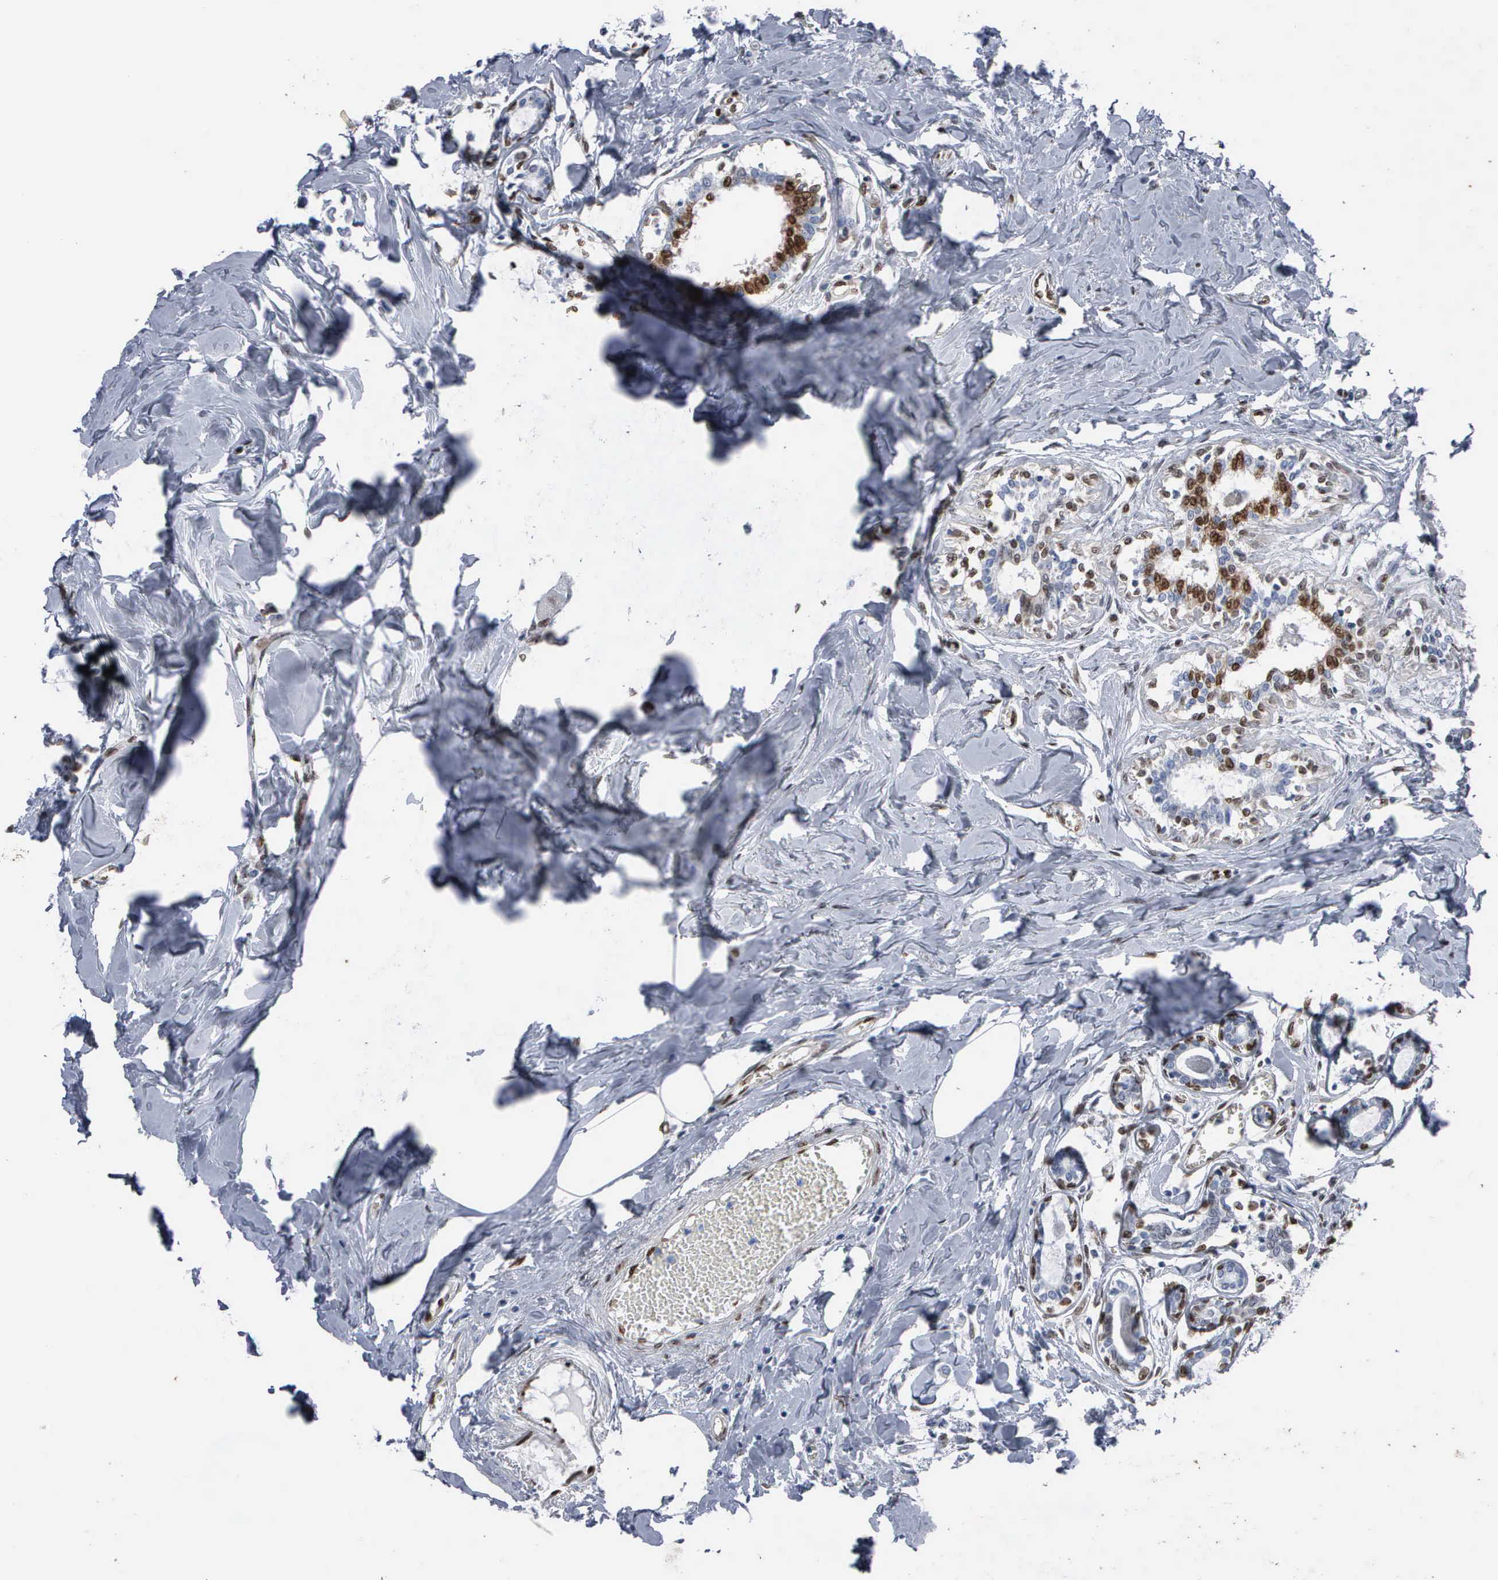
{"staining": {"intensity": "negative", "quantity": "none", "location": "none"}, "tissue": "breast cancer", "cell_type": "Tumor cells", "image_type": "cancer", "snomed": [{"axis": "morphology", "description": "Lobular carcinoma"}, {"axis": "topography", "description": "Breast"}], "caption": "Lobular carcinoma (breast) stained for a protein using immunohistochemistry exhibits no staining tumor cells.", "gene": "FGF2", "patient": {"sex": "female", "age": 51}}